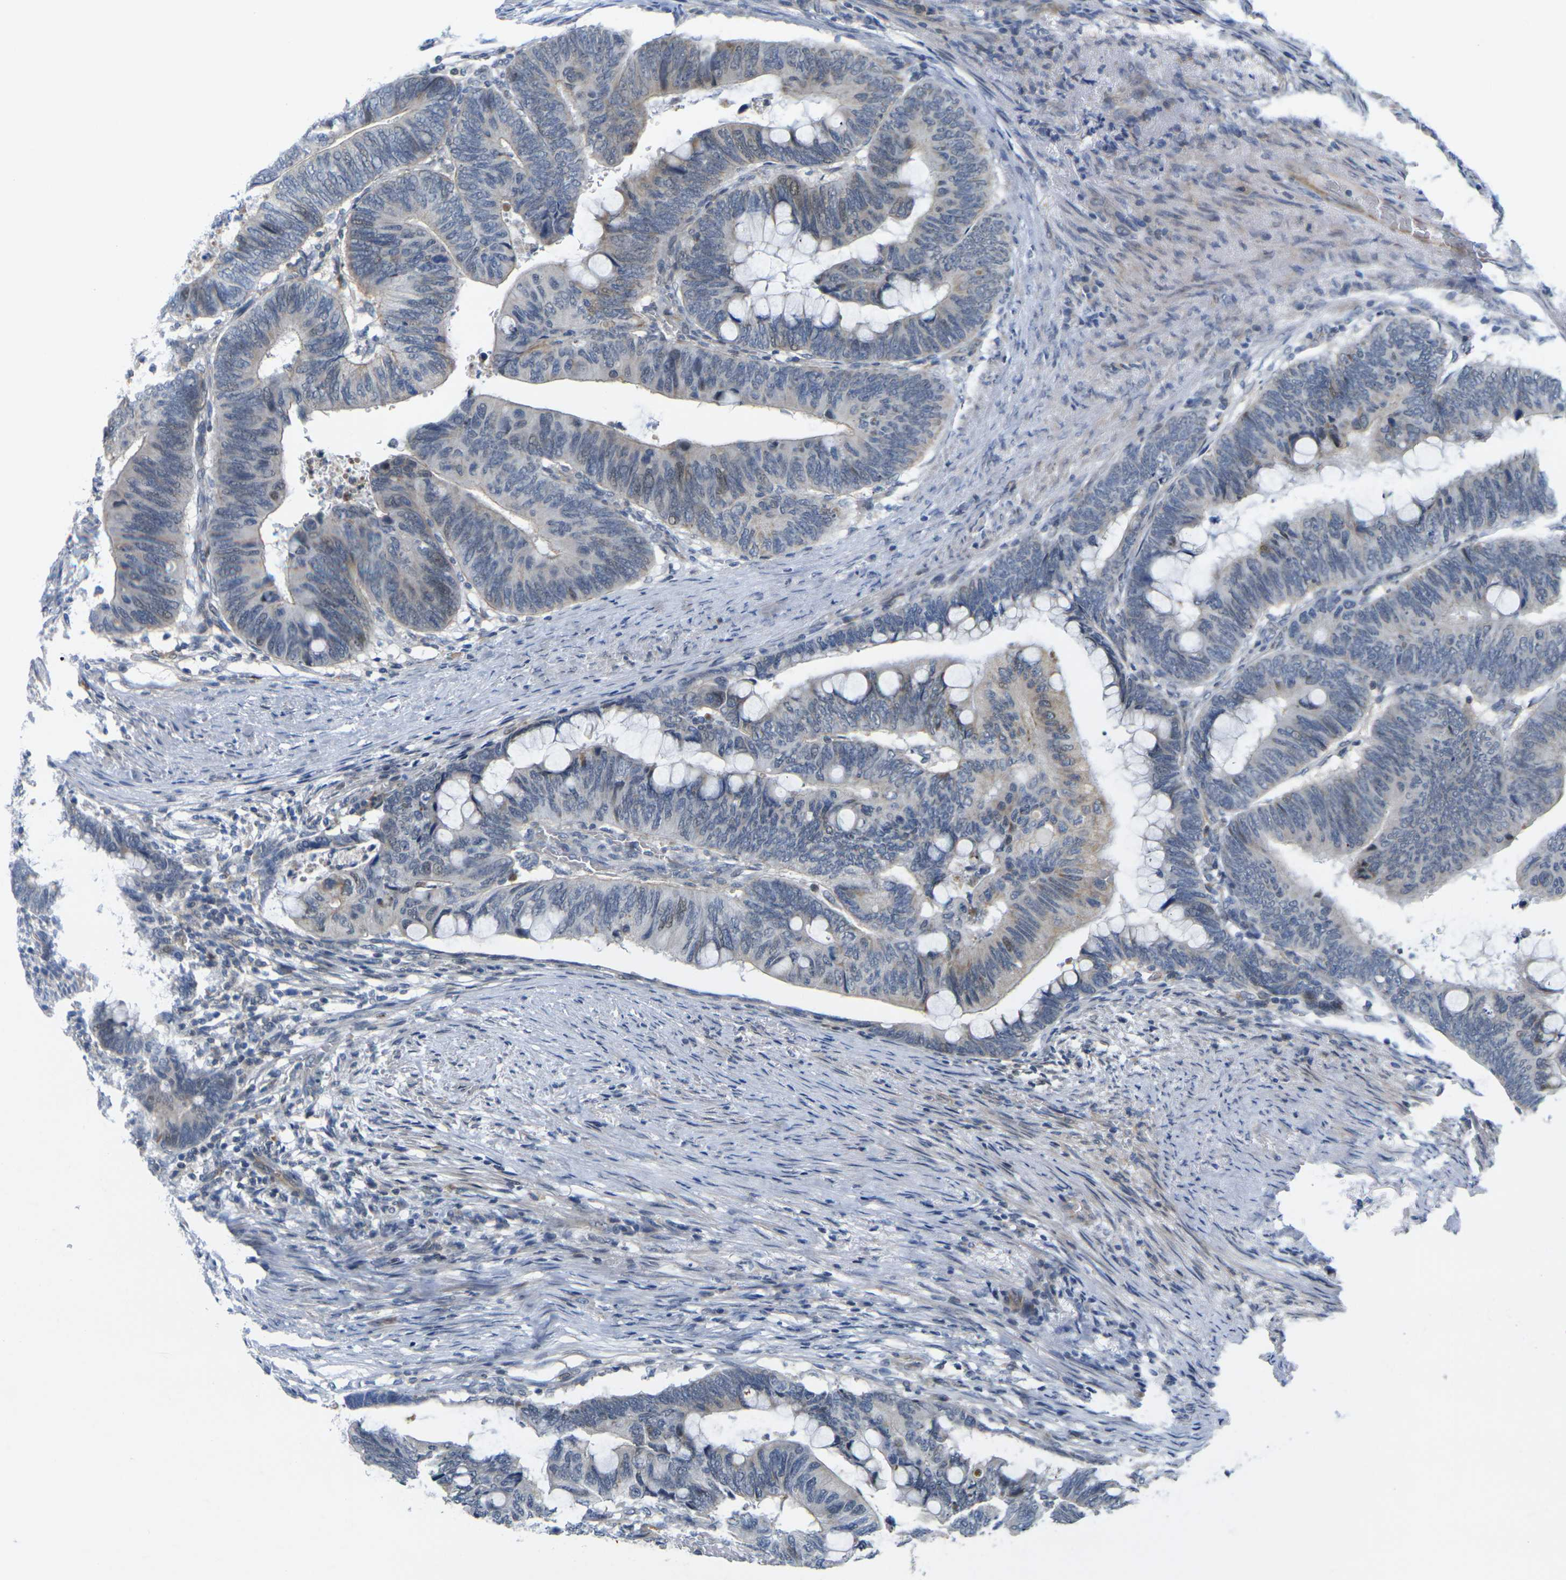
{"staining": {"intensity": "weak", "quantity": "25%-75%", "location": "cytoplasmic/membranous"}, "tissue": "colorectal cancer", "cell_type": "Tumor cells", "image_type": "cancer", "snomed": [{"axis": "morphology", "description": "Normal tissue, NOS"}, {"axis": "morphology", "description": "Adenocarcinoma, NOS"}, {"axis": "topography", "description": "Rectum"}, {"axis": "topography", "description": "Peripheral nerve tissue"}], "caption": "The micrograph exhibits a brown stain indicating the presence of a protein in the cytoplasmic/membranous of tumor cells in adenocarcinoma (colorectal).", "gene": "OTOF", "patient": {"sex": "male", "age": 92}}